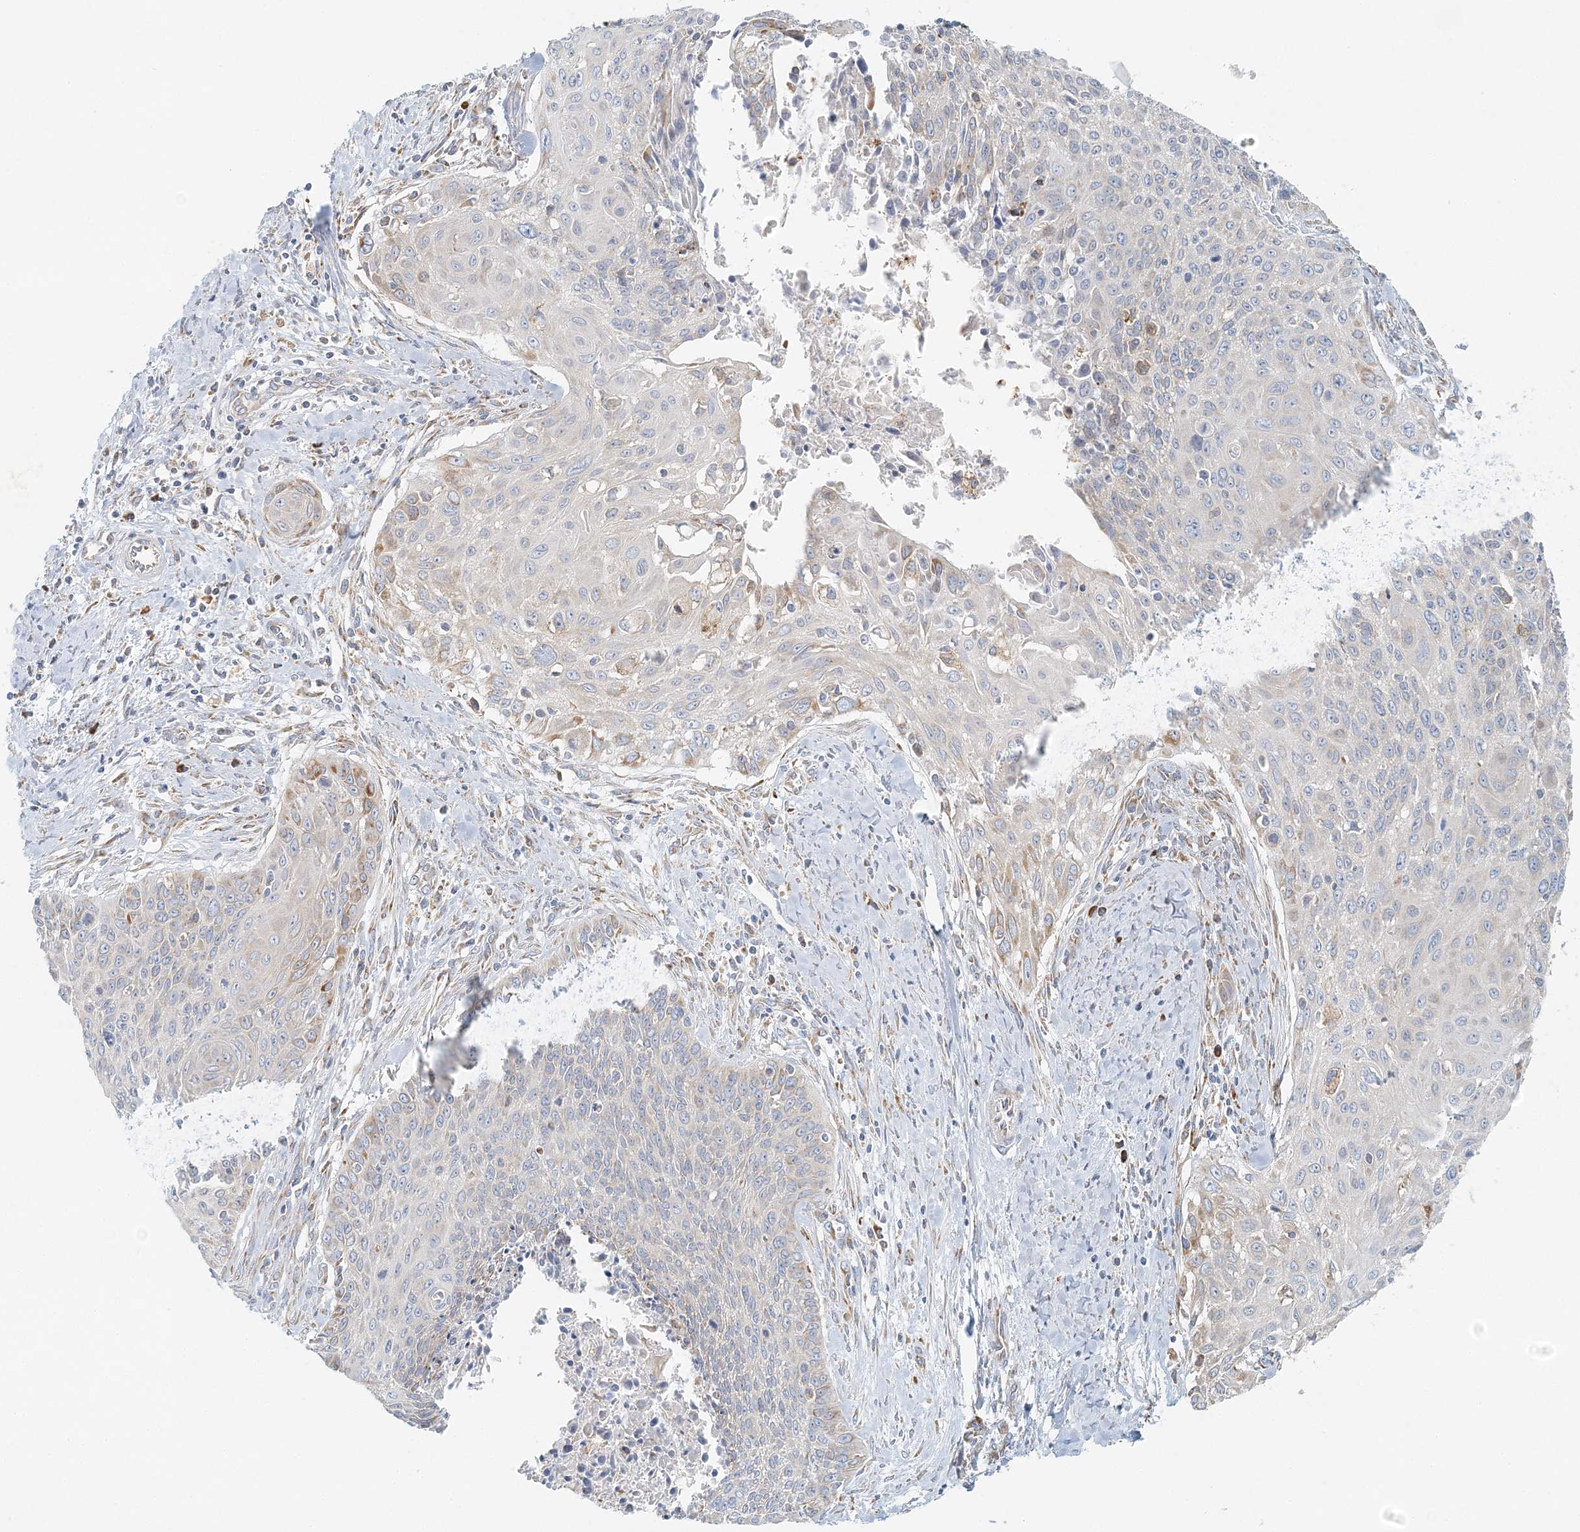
{"staining": {"intensity": "moderate", "quantity": "<25%", "location": "cytoplasmic/membranous"}, "tissue": "cervical cancer", "cell_type": "Tumor cells", "image_type": "cancer", "snomed": [{"axis": "morphology", "description": "Squamous cell carcinoma, NOS"}, {"axis": "topography", "description": "Cervix"}], "caption": "Immunohistochemical staining of cervical cancer (squamous cell carcinoma) demonstrates low levels of moderate cytoplasmic/membranous protein expression in approximately <25% of tumor cells.", "gene": "STK11IP", "patient": {"sex": "female", "age": 55}}